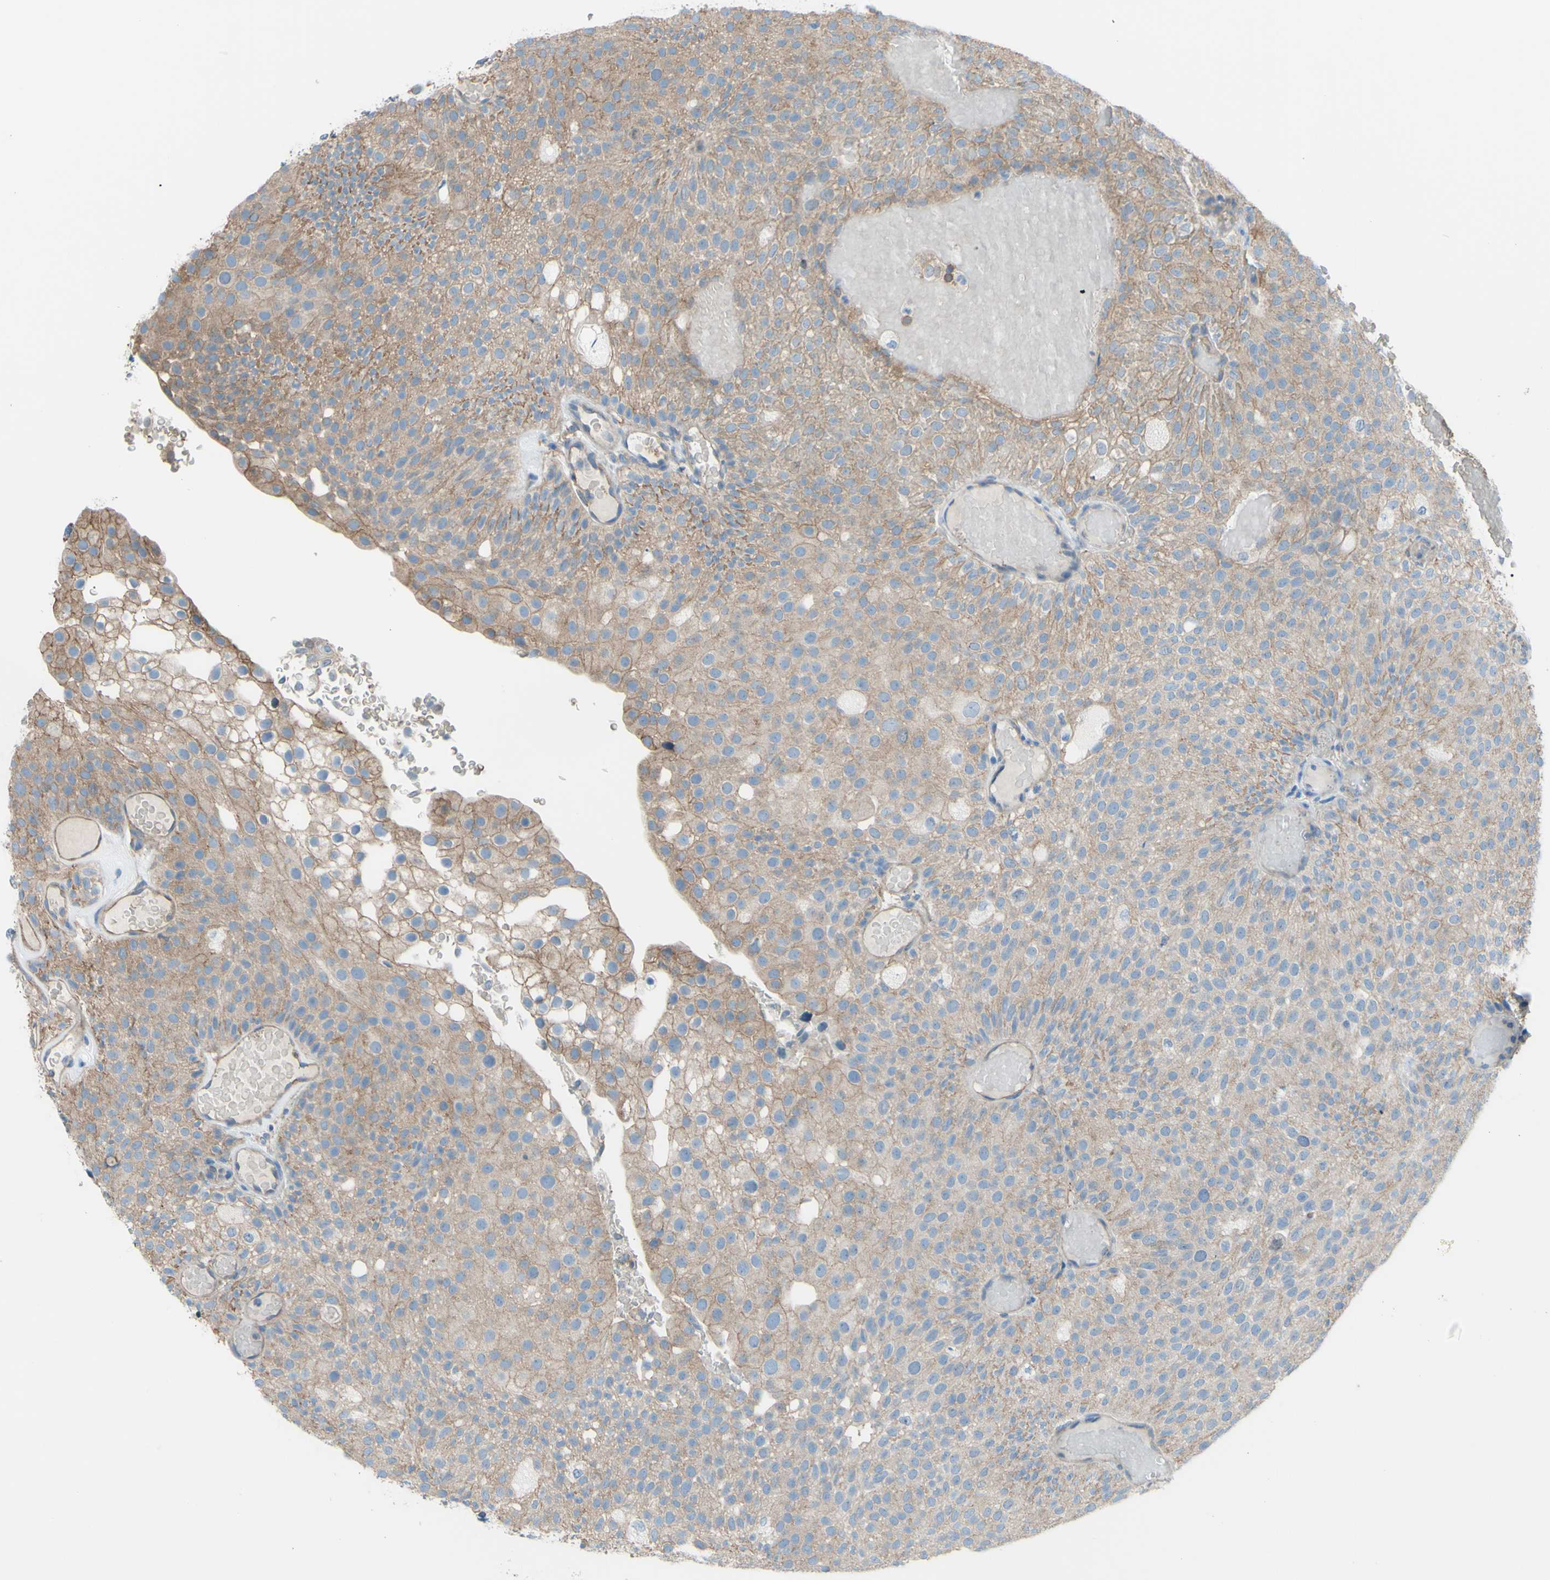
{"staining": {"intensity": "weak", "quantity": ">75%", "location": "cytoplasmic/membranous"}, "tissue": "urothelial cancer", "cell_type": "Tumor cells", "image_type": "cancer", "snomed": [{"axis": "morphology", "description": "Urothelial carcinoma, Low grade"}, {"axis": "topography", "description": "Urinary bladder"}], "caption": "Urothelial cancer tissue shows weak cytoplasmic/membranous positivity in approximately >75% of tumor cells, visualized by immunohistochemistry.", "gene": "ADD1", "patient": {"sex": "male", "age": 78}}